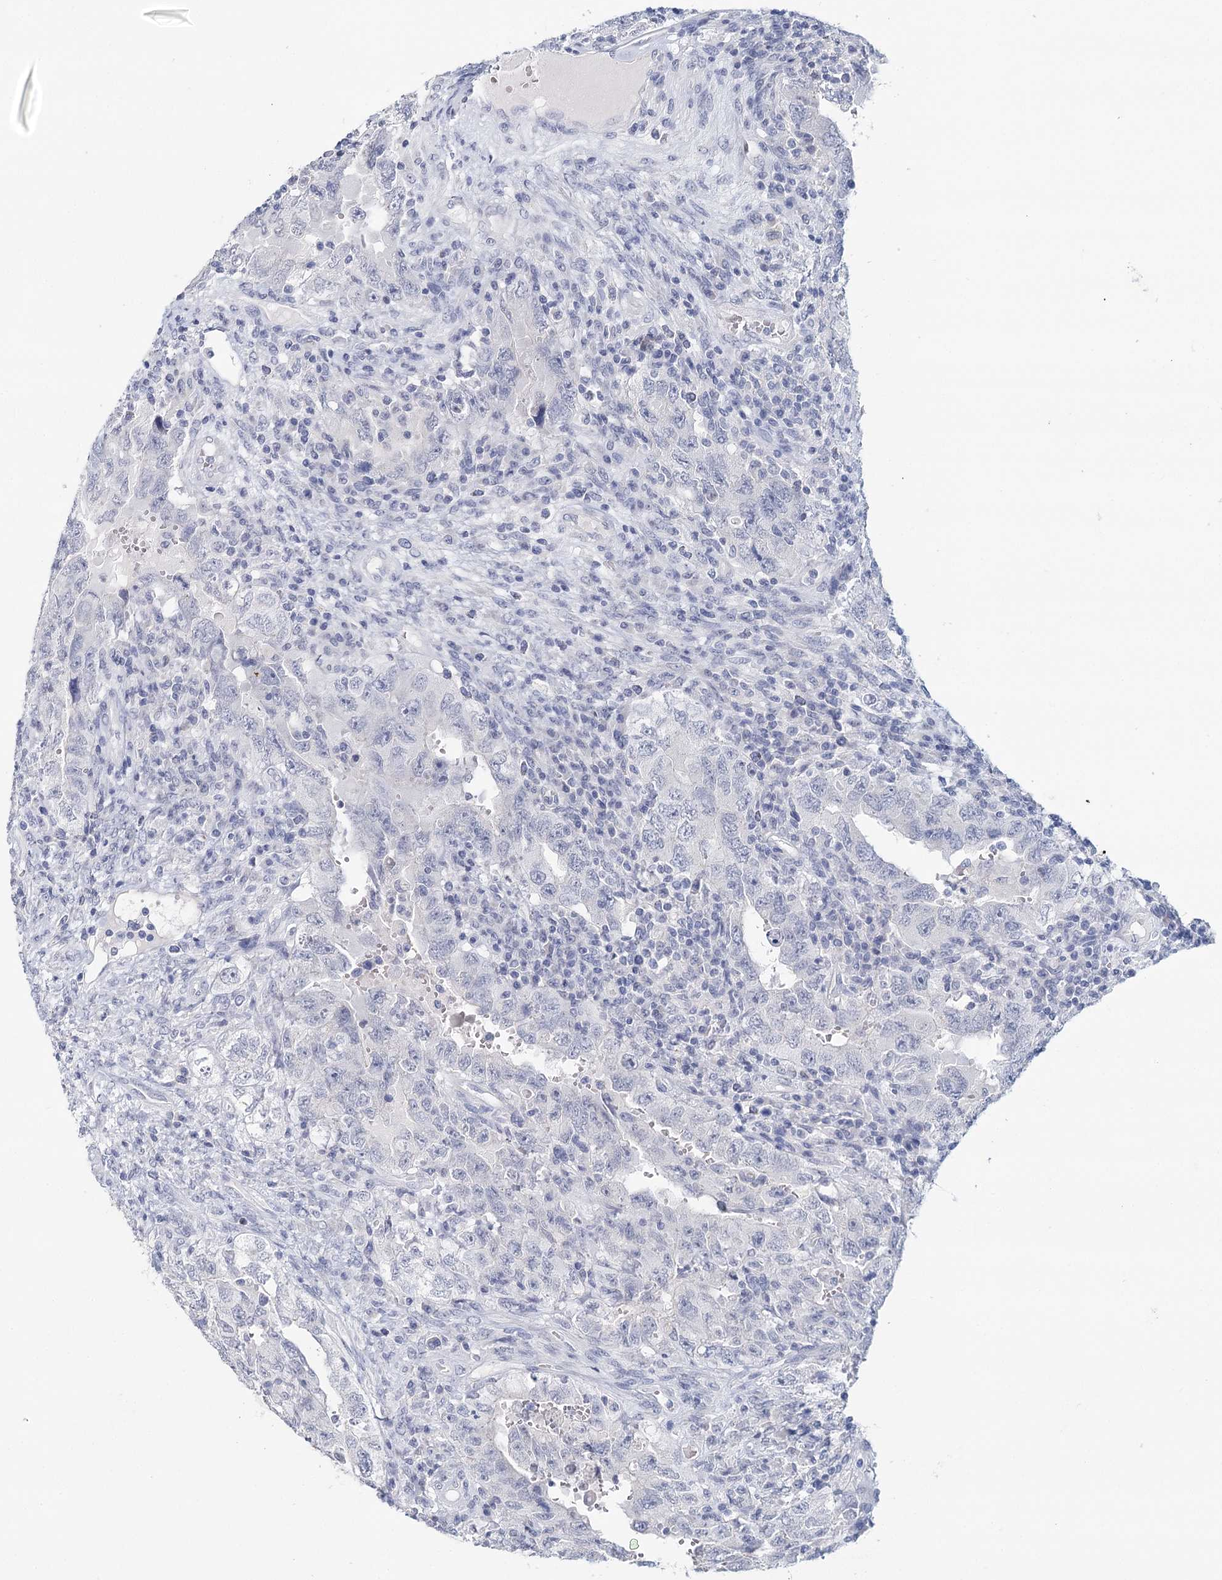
{"staining": {"intensity": "negative", "quantity": "none", "location": "none"}, "tissue": "testis cancer", "cell_type": "Tumor cells", "image_type": "cancer", "snomed": [{"axis": "morphology", "description": "Carcinoma, Embryonal, NOS"}, {"axis": "topography", "description": "Testis"}], "caption": "The image displays no staining of tumor cells in testis cancer.", "gene": "HSPA4L", "patient": {"sex": "male", "age": 26}}